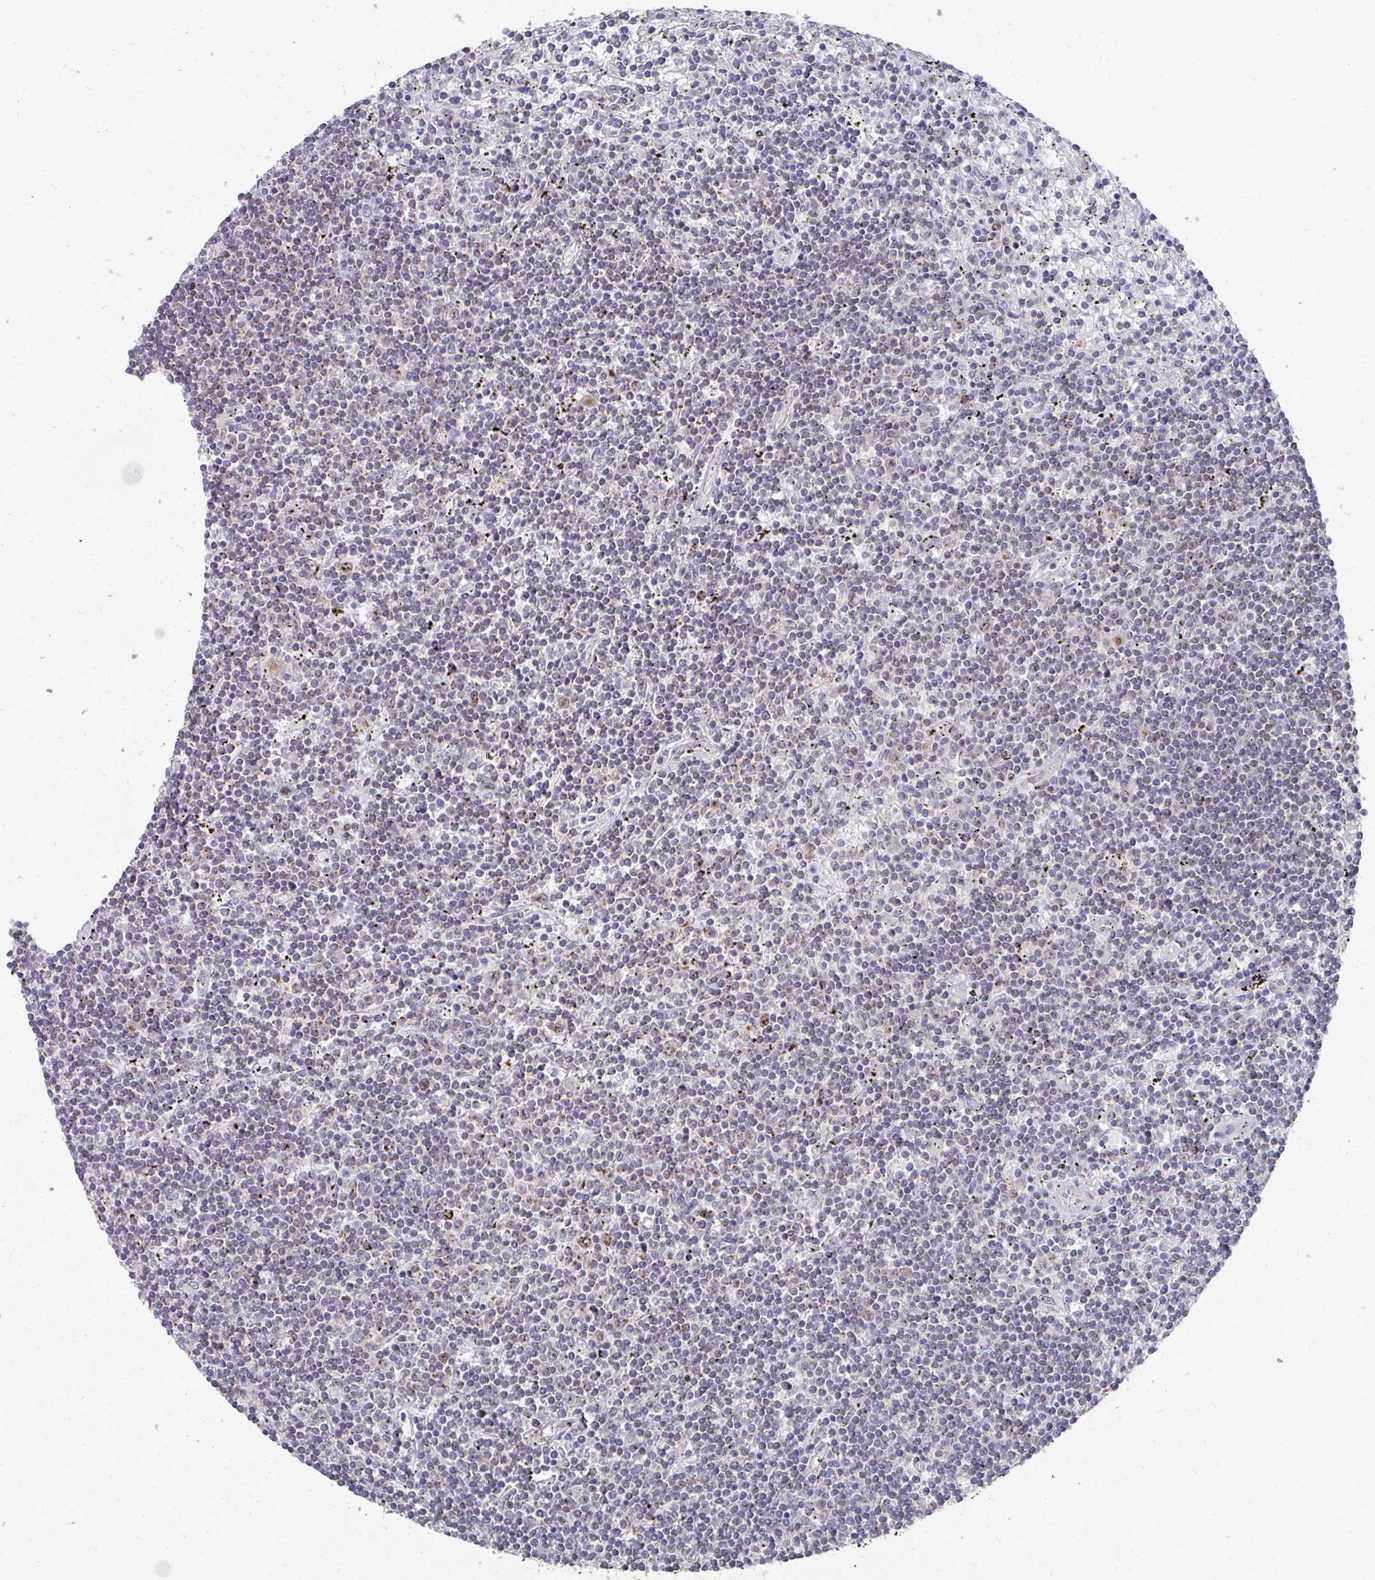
{"staining": {"intensity": "negative", "quantity": "none", "location": "none"}, "tissue": "lymphoma", "cell_type": "Tumor cells", "image_type": "cancer", "snomed": [{"axis": "morphology", "description": "Malignant lymphoma, non-Hodgkin's type, Low grade"}, {"axis": "topography", "description": "Spleen"}], "caption": "This histopathology image is of lymphoma stained with immunohistochemistry to label a protein in brown with the nuclei are counter-stained blue. There is no positivity in tumor cells.", "gene": "C18orf25", "patient": {"sex": "male", "age": 76}}